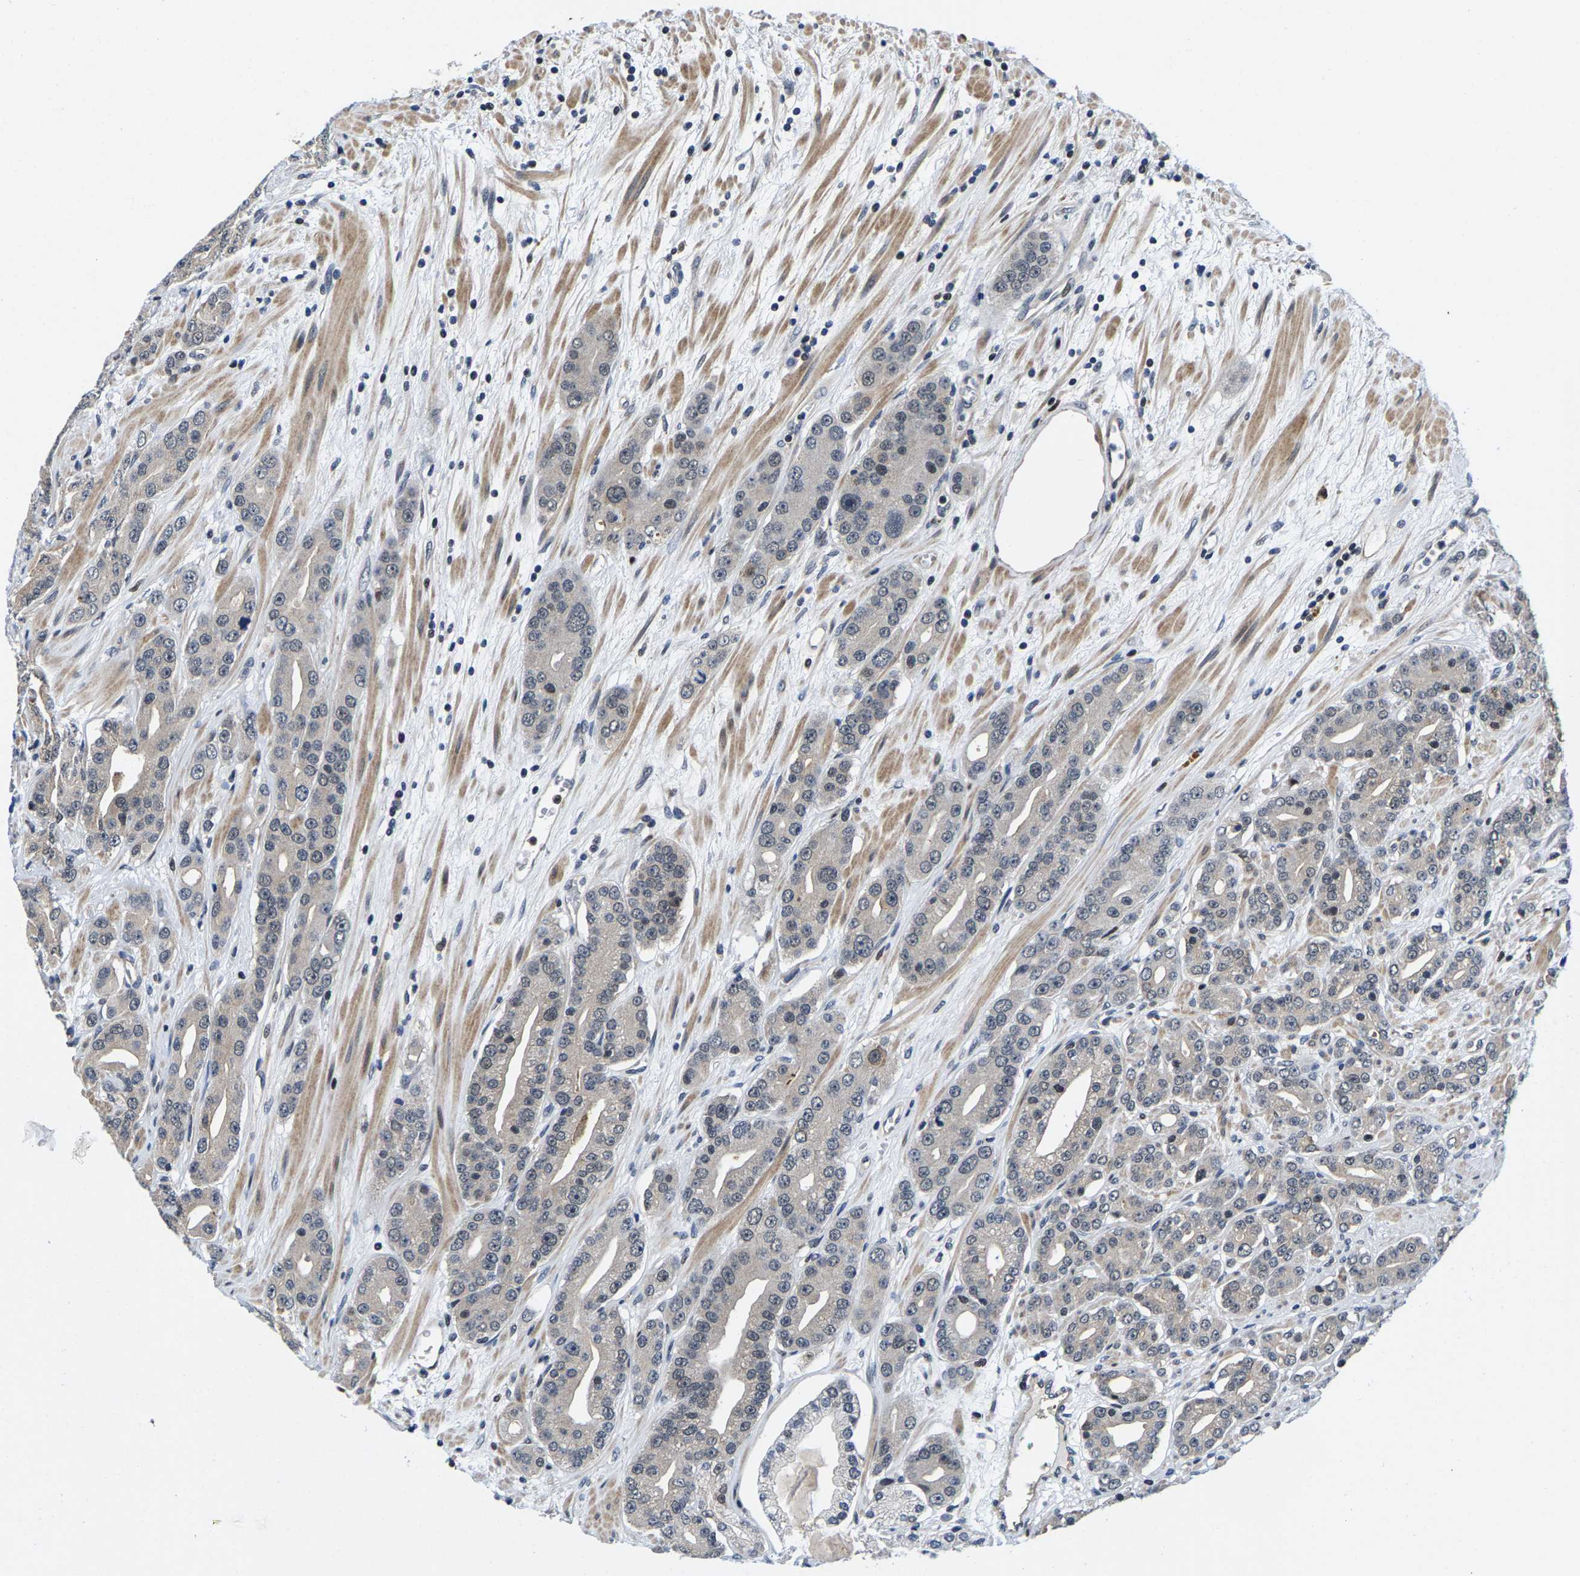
{"staining": {"intensity": "negative", "quantity": "none", "location": "none"}, "tissue": "prostate cancer", "cell_type": "Tumor cells", "image_type": "cancer", "snomed": [{"axis": "morphology", "description": "Adenocarcinoma, High grade"}, {"axis": "topography", "description": "Prostate"}], "caption": "A high-resolution histopathology image shows immunohistochemistry (IHC) staining of prostate cancer (high-grade adenocarcinoma), which exhibits no significant expression in tumor cells. The staining was performed using DAB (3,3'-diaminobenzidine) to visualize the protein expression in brown, while the nuclei were stained in blue with hematoxylin (Magnification: 20x).", "gene": "GTPBP10", "patient": {"sex": "male", "age": 71}}